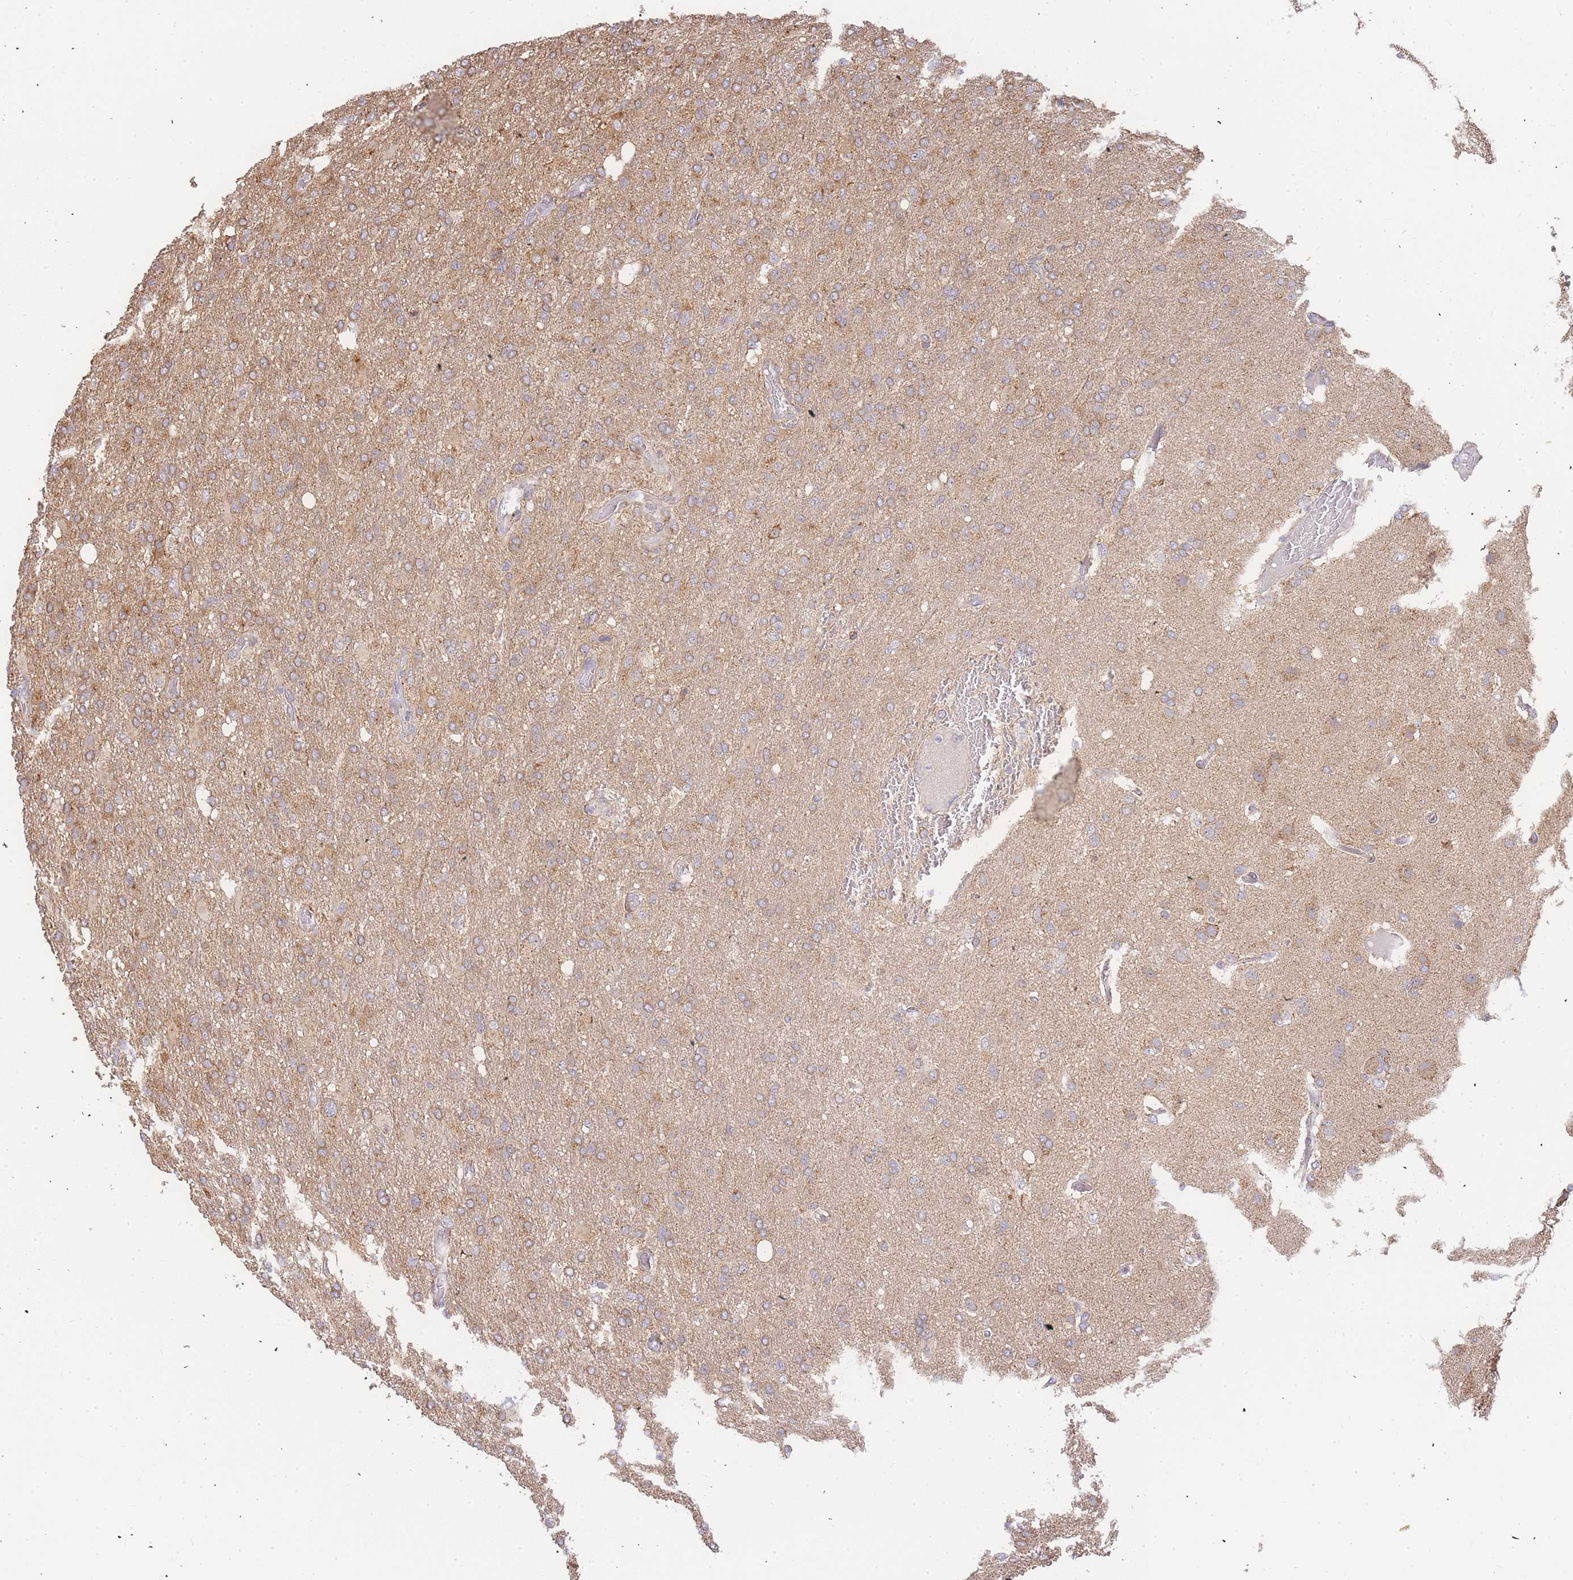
{"staining": {"intensity": "moderate", "quantity": "25%-75%", "location": "cytoplasmic/membranous"}, "tissue": "glioma", "cell_type": "Tumor cells", "image_type": "cancer", "snomed": [{"axis": "morphology", "description": "Glioma, malignant, High grade"}, {"axis": "topography", "description": "Brain"}], "caption": "Approximately 25%-75% of tumor cells in high-grade glioma (malignant) exhibit moderate cytoplasmic/membranous protein positivity as visualized by brown immunohistochemical staining.", "gene": "ADCY9", "patient": {"sex": "female", "age": 74}}